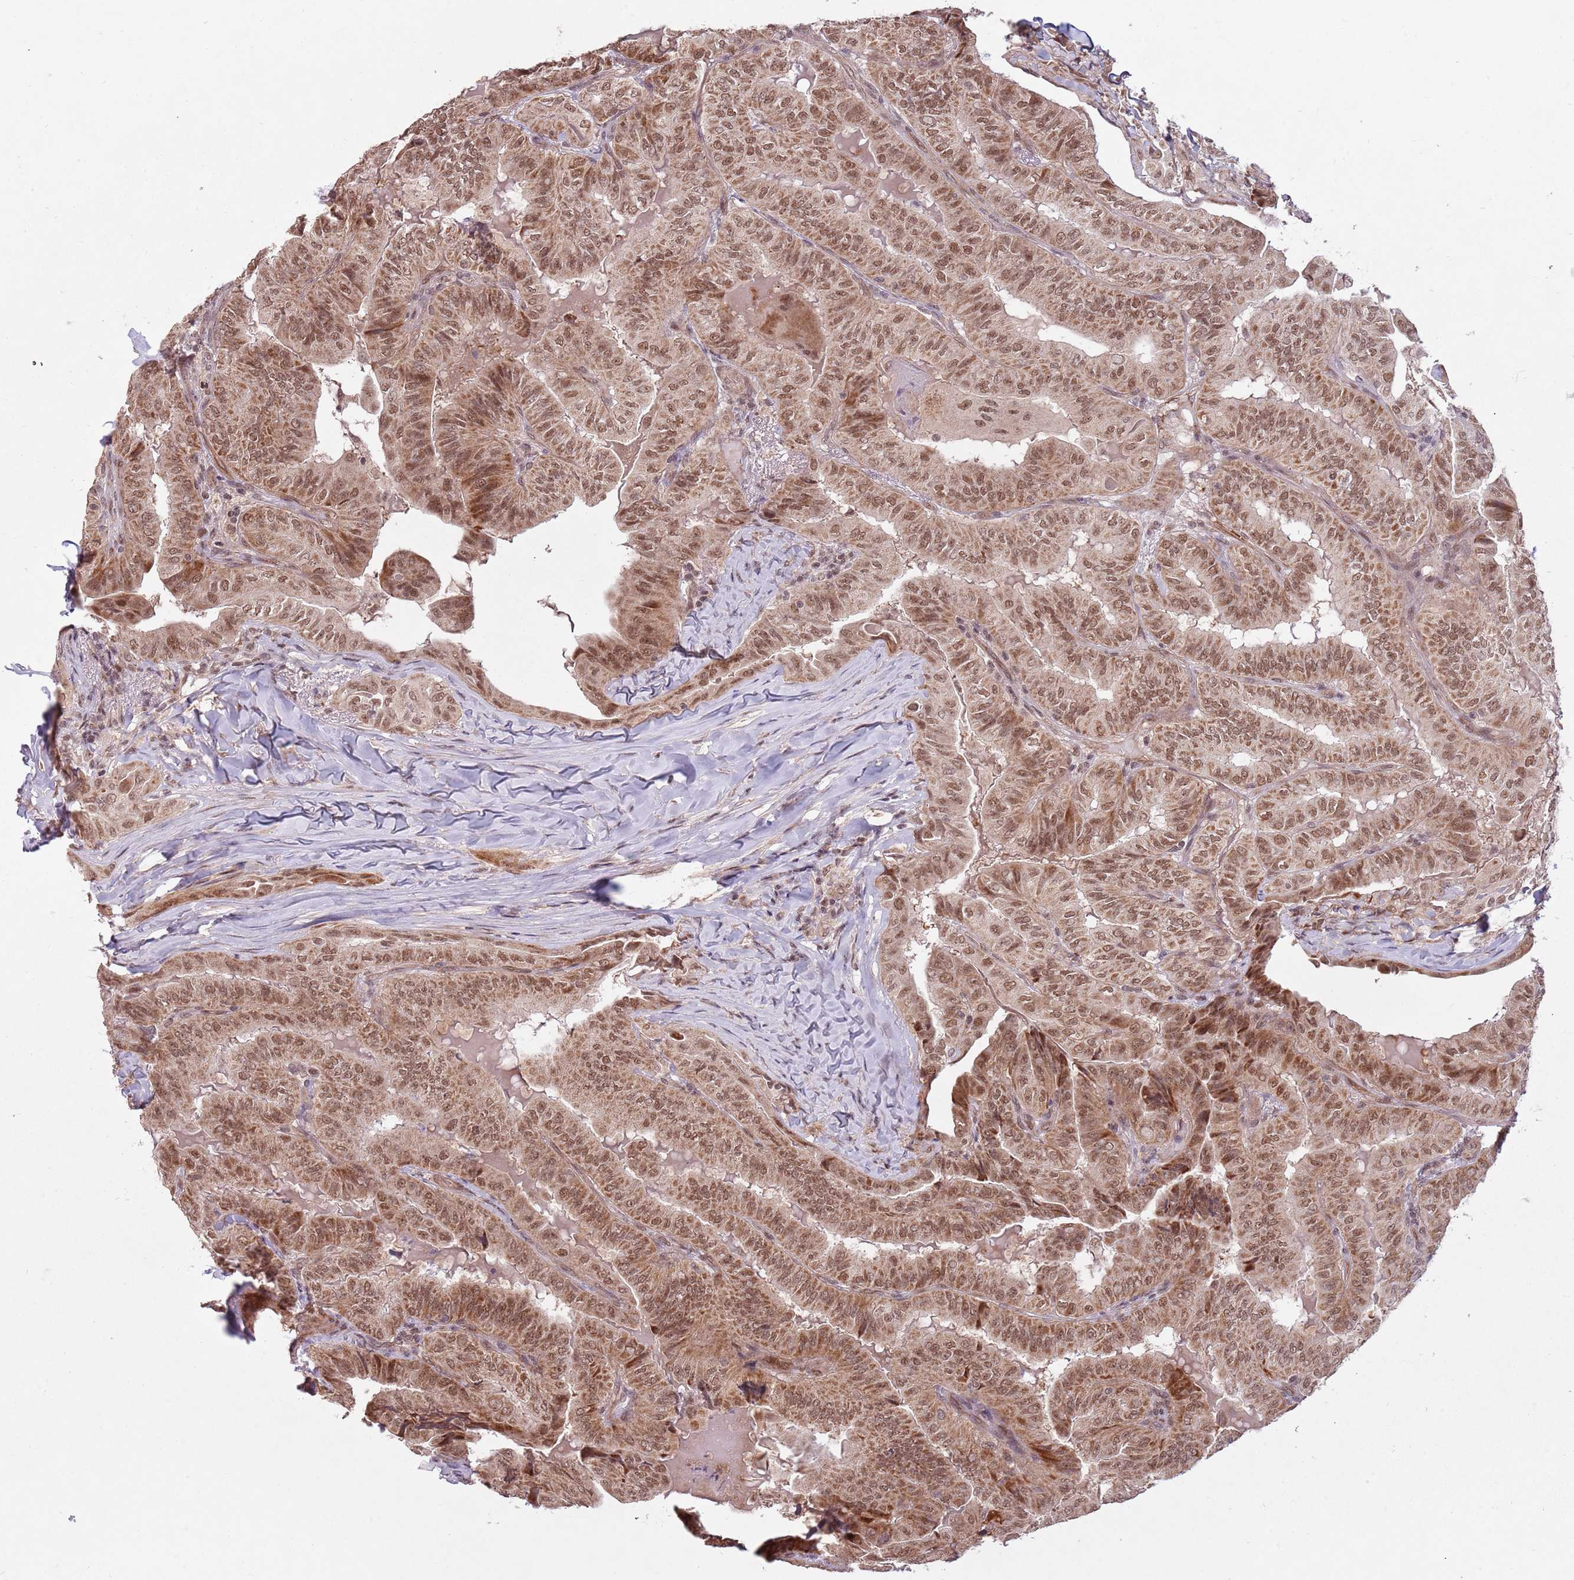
{"staining": {"intensity": "moderate", "quantity": ">75%", "location": "cytoplasmic/membranous,nuclear"}, "tissue": "thyroid cancer", "cell_type": "Tumor cells", "image_type": "cancer", "snomed": [{"axis": "morphology", "description": "Papillary adenocarcinoma, NOS"}, {"axis": "topography", "description": "Thyroid gland"}], "caption": "Immunohistochemical staining of human thyroid cancer (papillary adenocarcinoma) exhibits medium levels of moderate cytoplasmic/membranous and nuclear expression in approximately >75% of tumor cells.", "gene": "SUDS3", "patient": {"sex": "female", "age": 68}}